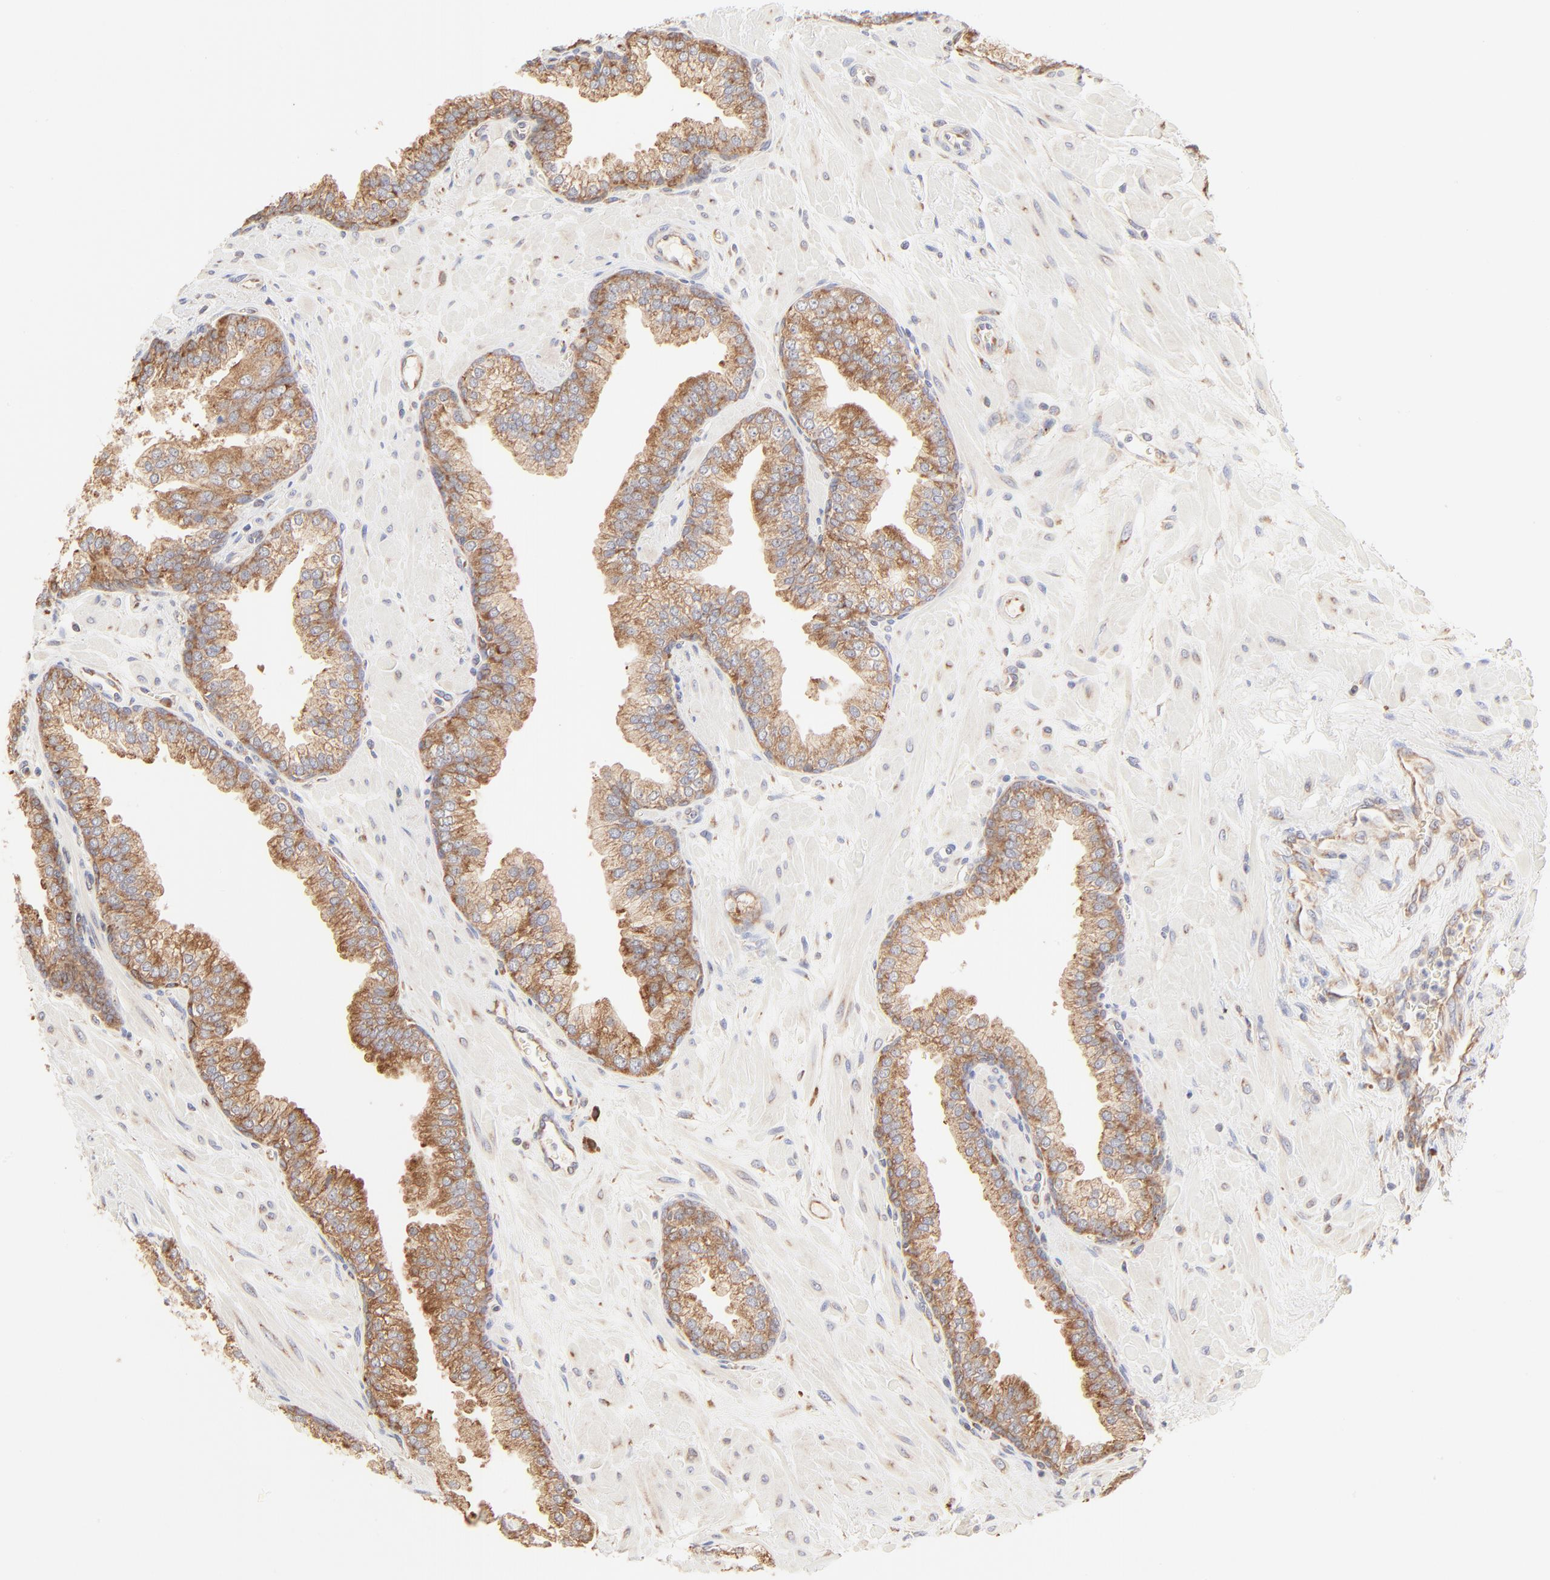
{"staining": {"intensity": "moderate", "quantity": ">75%", "location": "cytoplasmic/membranous"}, "tissue": "prostate", "cell_type": "Glandular cells", "image_type": "normal", "snomed": [{"axis": "morphology", "description": "Normal tissue, NOS"}, {"axis": "topography", "description": "Prostate"}], "caption": "Protein staining by IHC exhibits moderate cytoplasmic/membranous positivity in about >75% of glandular cells in benign prostate.", "gene": "RPS20", "patient": {"sex": "male", "age": 60}}